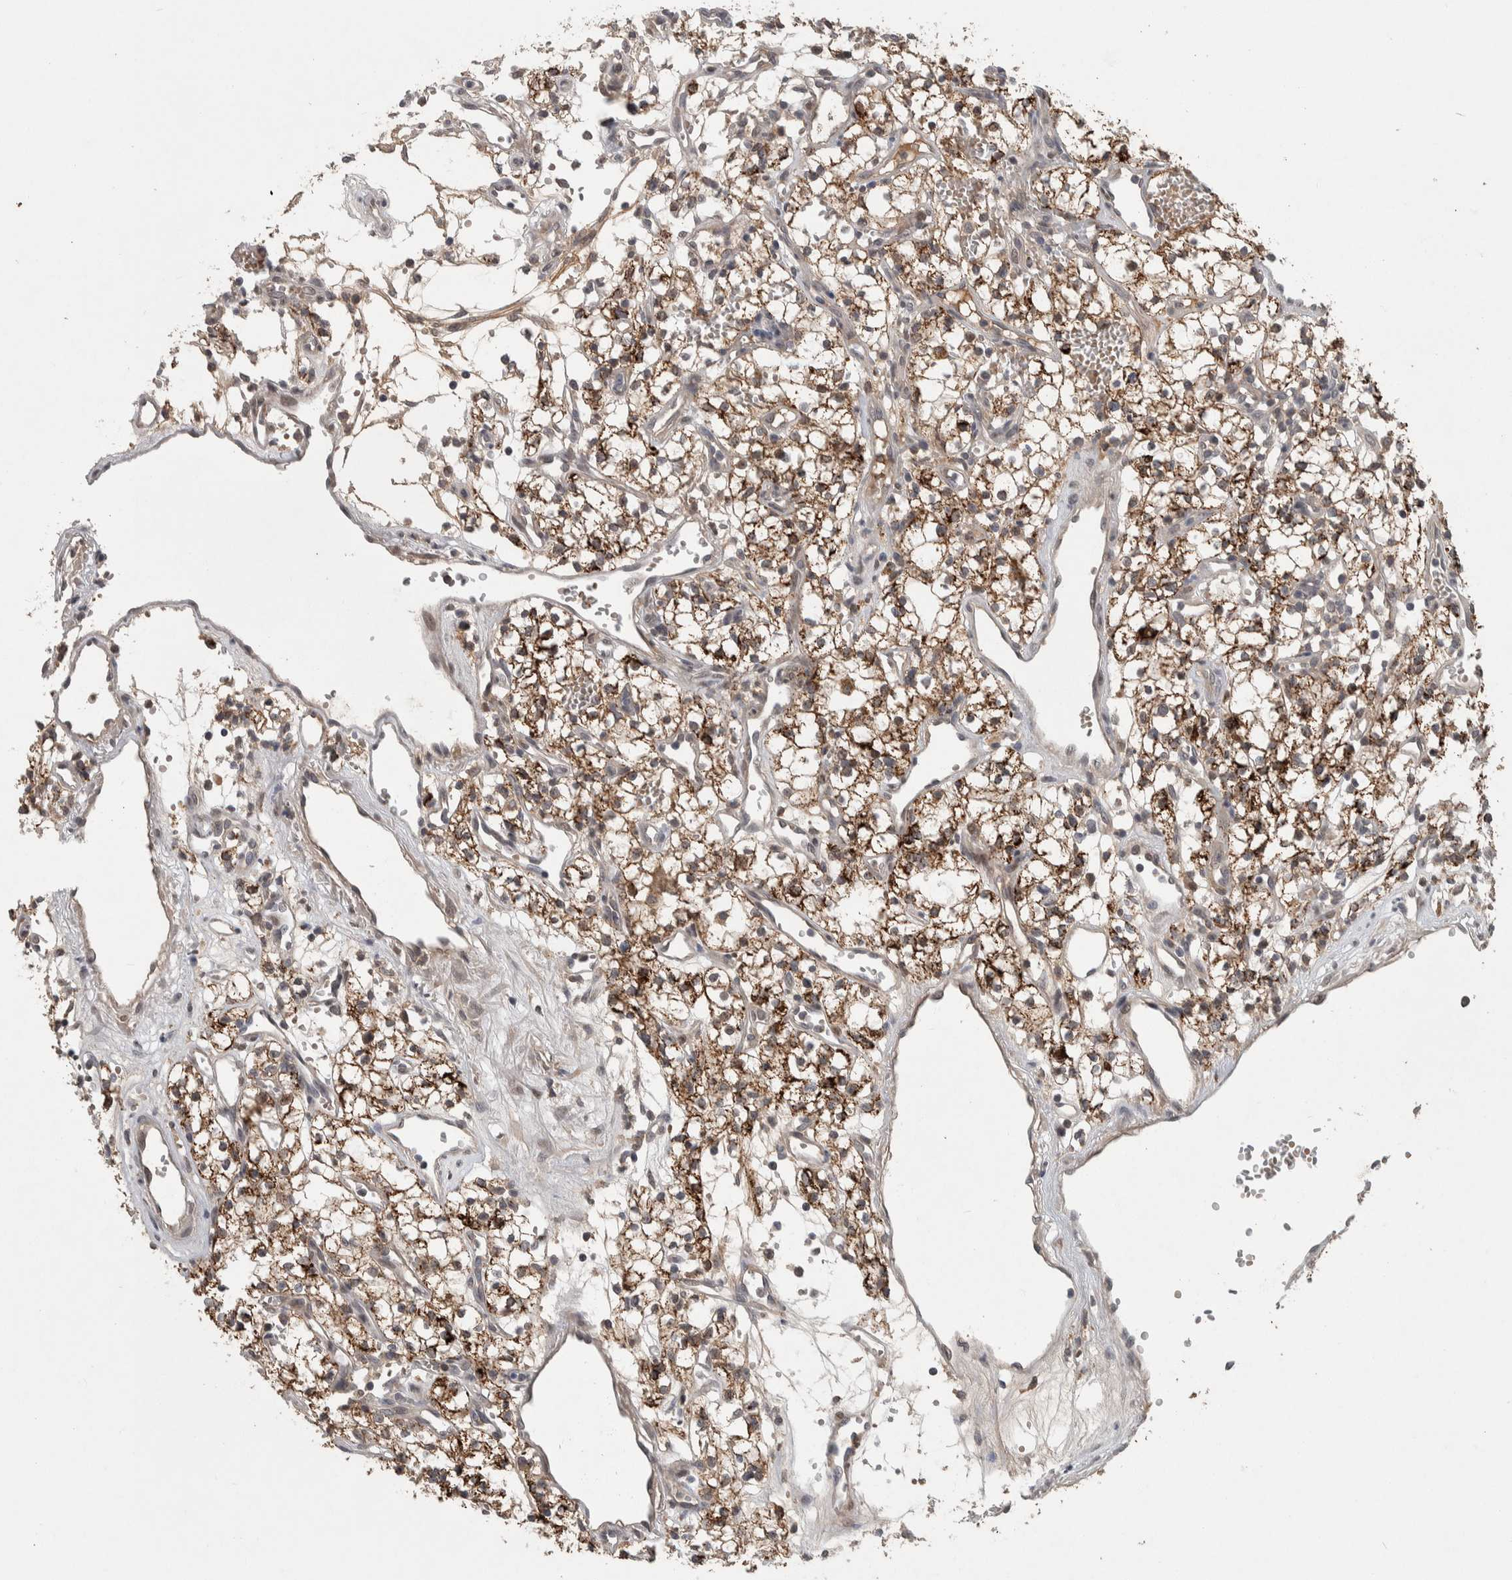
{"staining": {"intensity": "moderate", "quantity": ">75%", "location": "cytoplasmic/membranous"}, "tissue": "renal cancer", "cell_type": "Tumor cells", "image_type": "cancer", "snomed": [{"axis": "morphology", "description": "Adenocarcinoma, NOS"}, {"axis": "topography", "description": "Kidney"}], "caption": "This is an image of immunohistochemistry (IHC) staining of renal adenocarcinoma, which shows moderate expression in the cytoplasmic/membranous of tumor cells.", "gene": "CHRM3", "patient": {"sex": "male", "age": 59}}